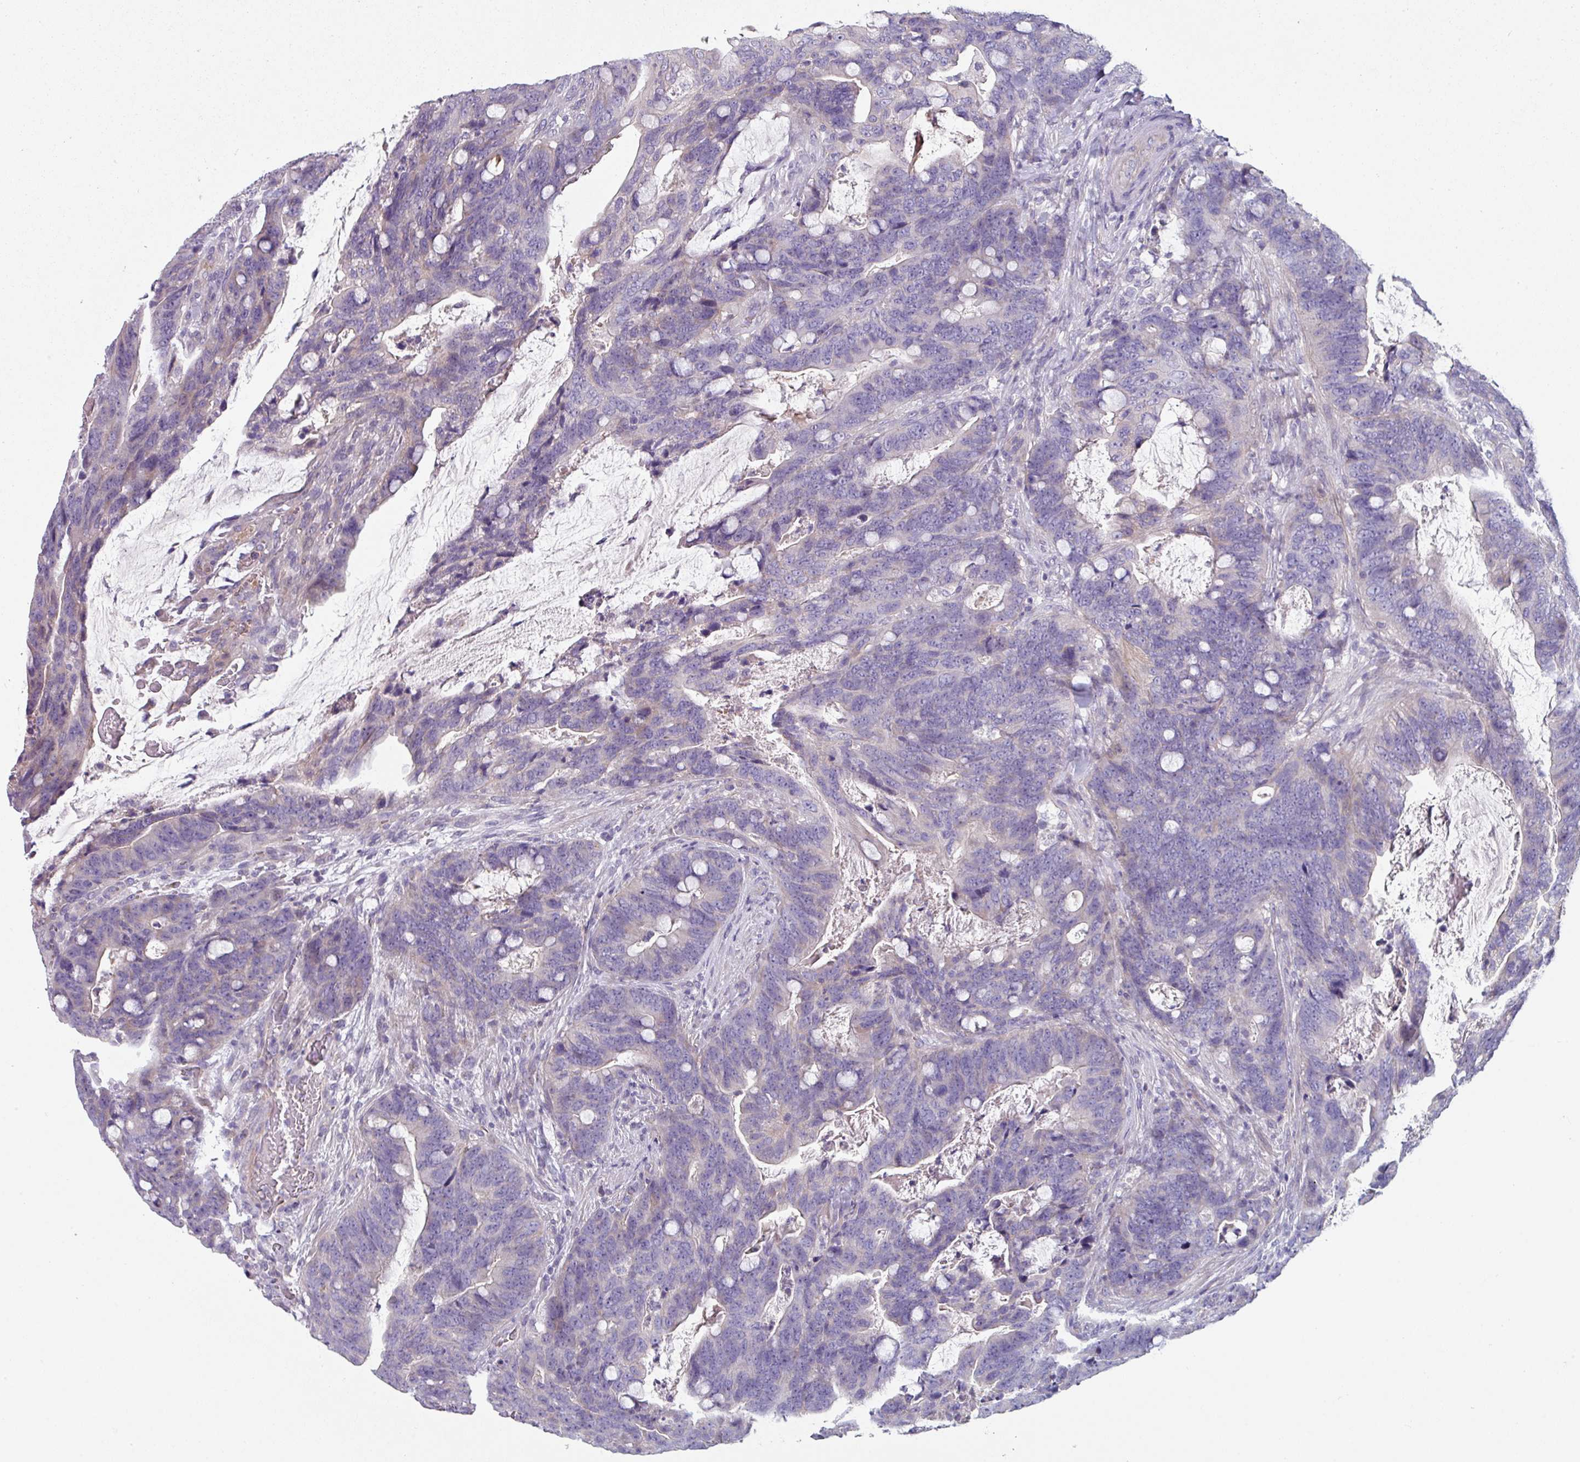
{"staining": {"intensity": "negative", "quantity": "none", "location": "none"}, "tissue": "colorectal cancer", "cell_type": "Tumor cells", "image_type": "cancer", "snomed": [{"axis": "morphology", "description": "Adenocarcinoma, NOS"}, {"axis": "topography", "description": "Colon"}], "caption": "A photomicrograph of adenocarcinoma (colorectal) stained for a protein shows no brown staining in tumor cells.", "gene": "TMEM132A", "patient": {"sex": "female", "age": 82}}